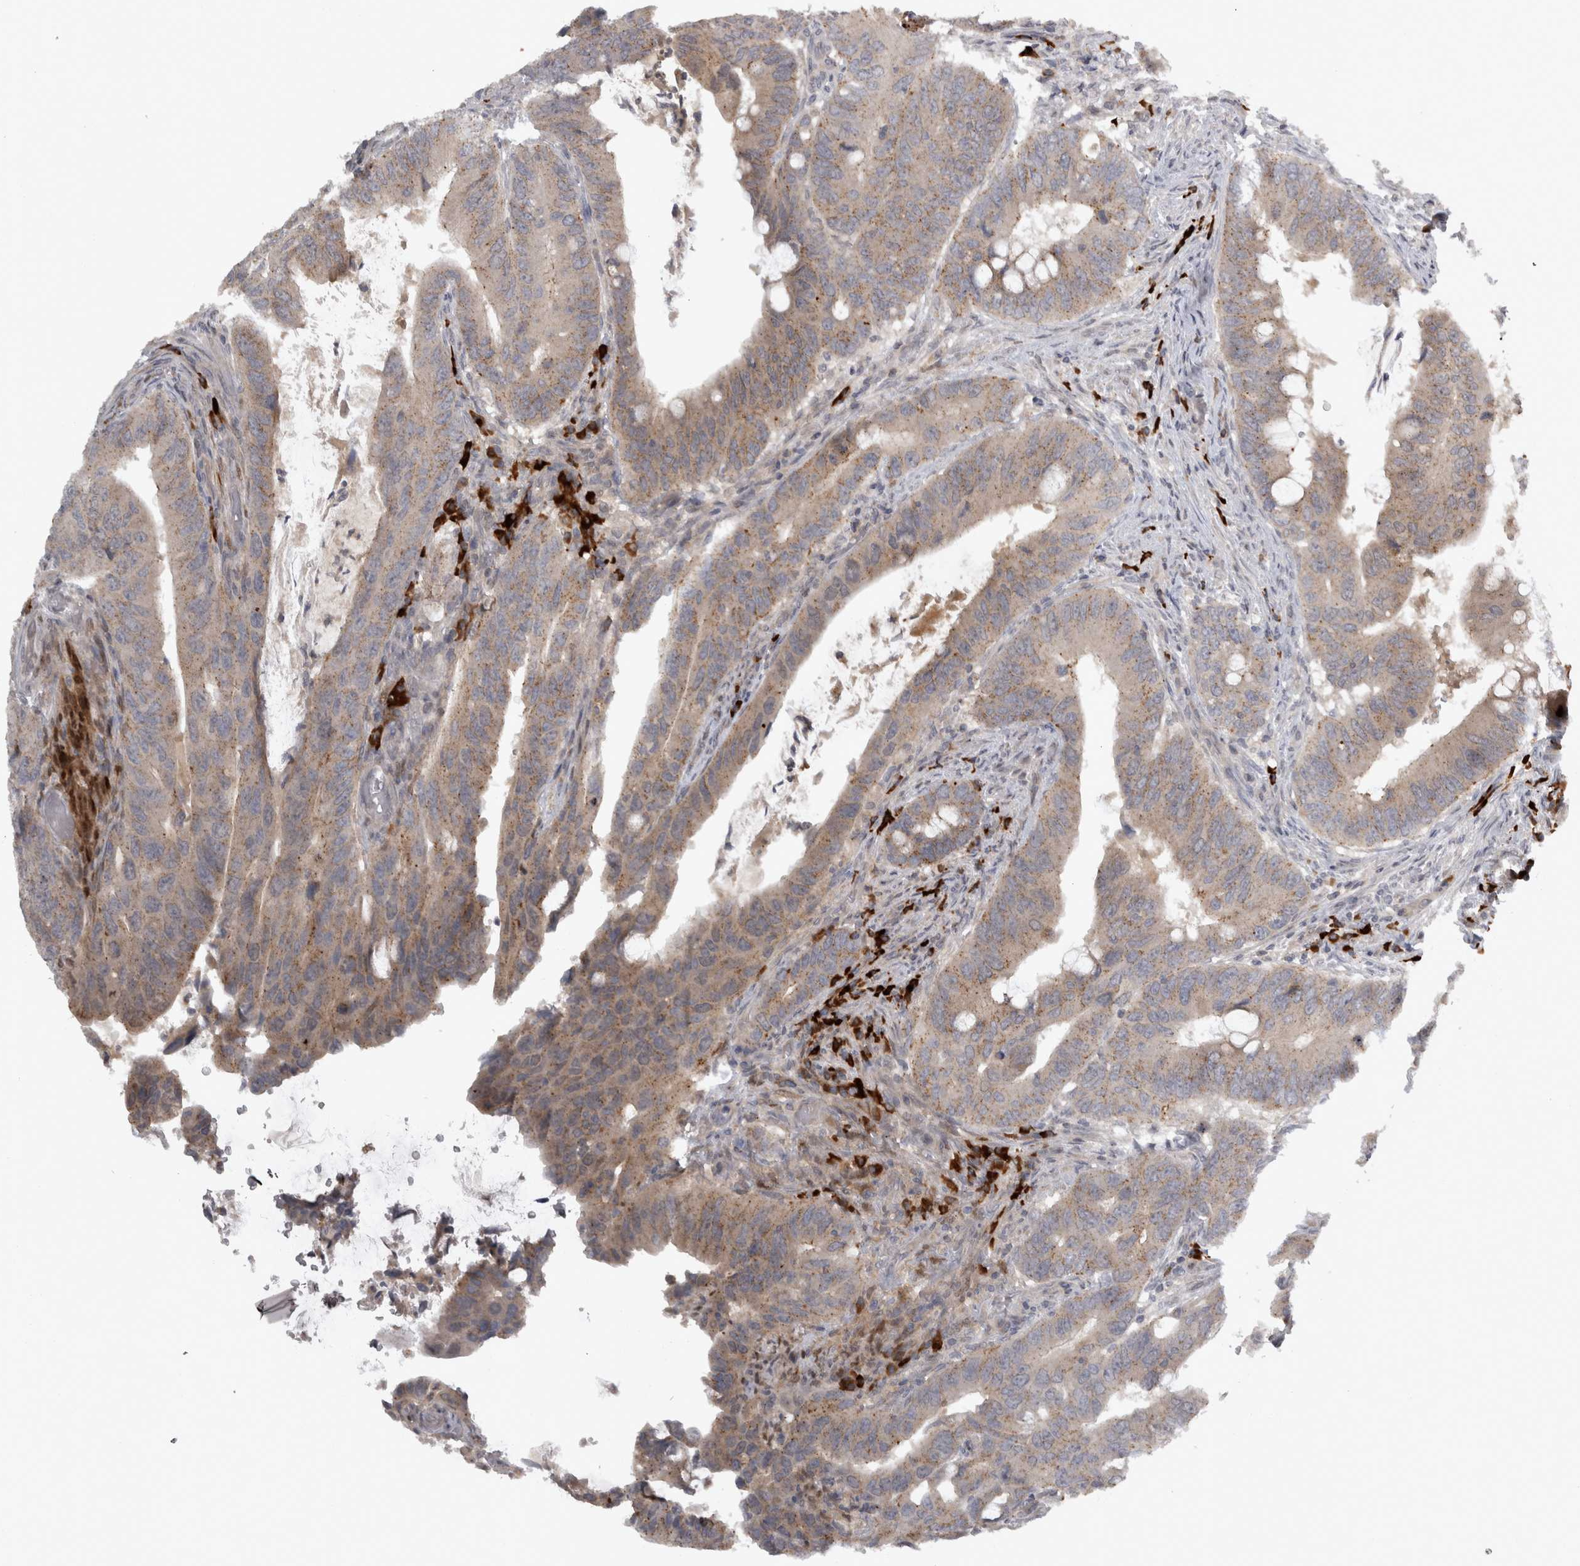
{"staining": {"intensity": "moderate", "quantity": ">75%", "location": "cytoplasmic/membranous"}, "tissue": "colorectal cancer", "cell_type": "Tumor cells", "image_type": "cancer", "snomed": [{"axis": "morphology", "description": "Adenocarcinoma, NOS"}, {"axis": "topography", "description": "Colon"}], "caption": "Immunohistochemistry (IHC) photomicrograph of neoplastic tissue: human colorectal adenocarcinoma stained using IHC demonstrates medium levels of moderate protein expression localized specifically in the cytoplasmic/membranous of tumor cells, appearing as a cytoplasmic/membranous brown color.", "gene": "SLCO5A1", "patient": {"sex": "male", "age": 71}}